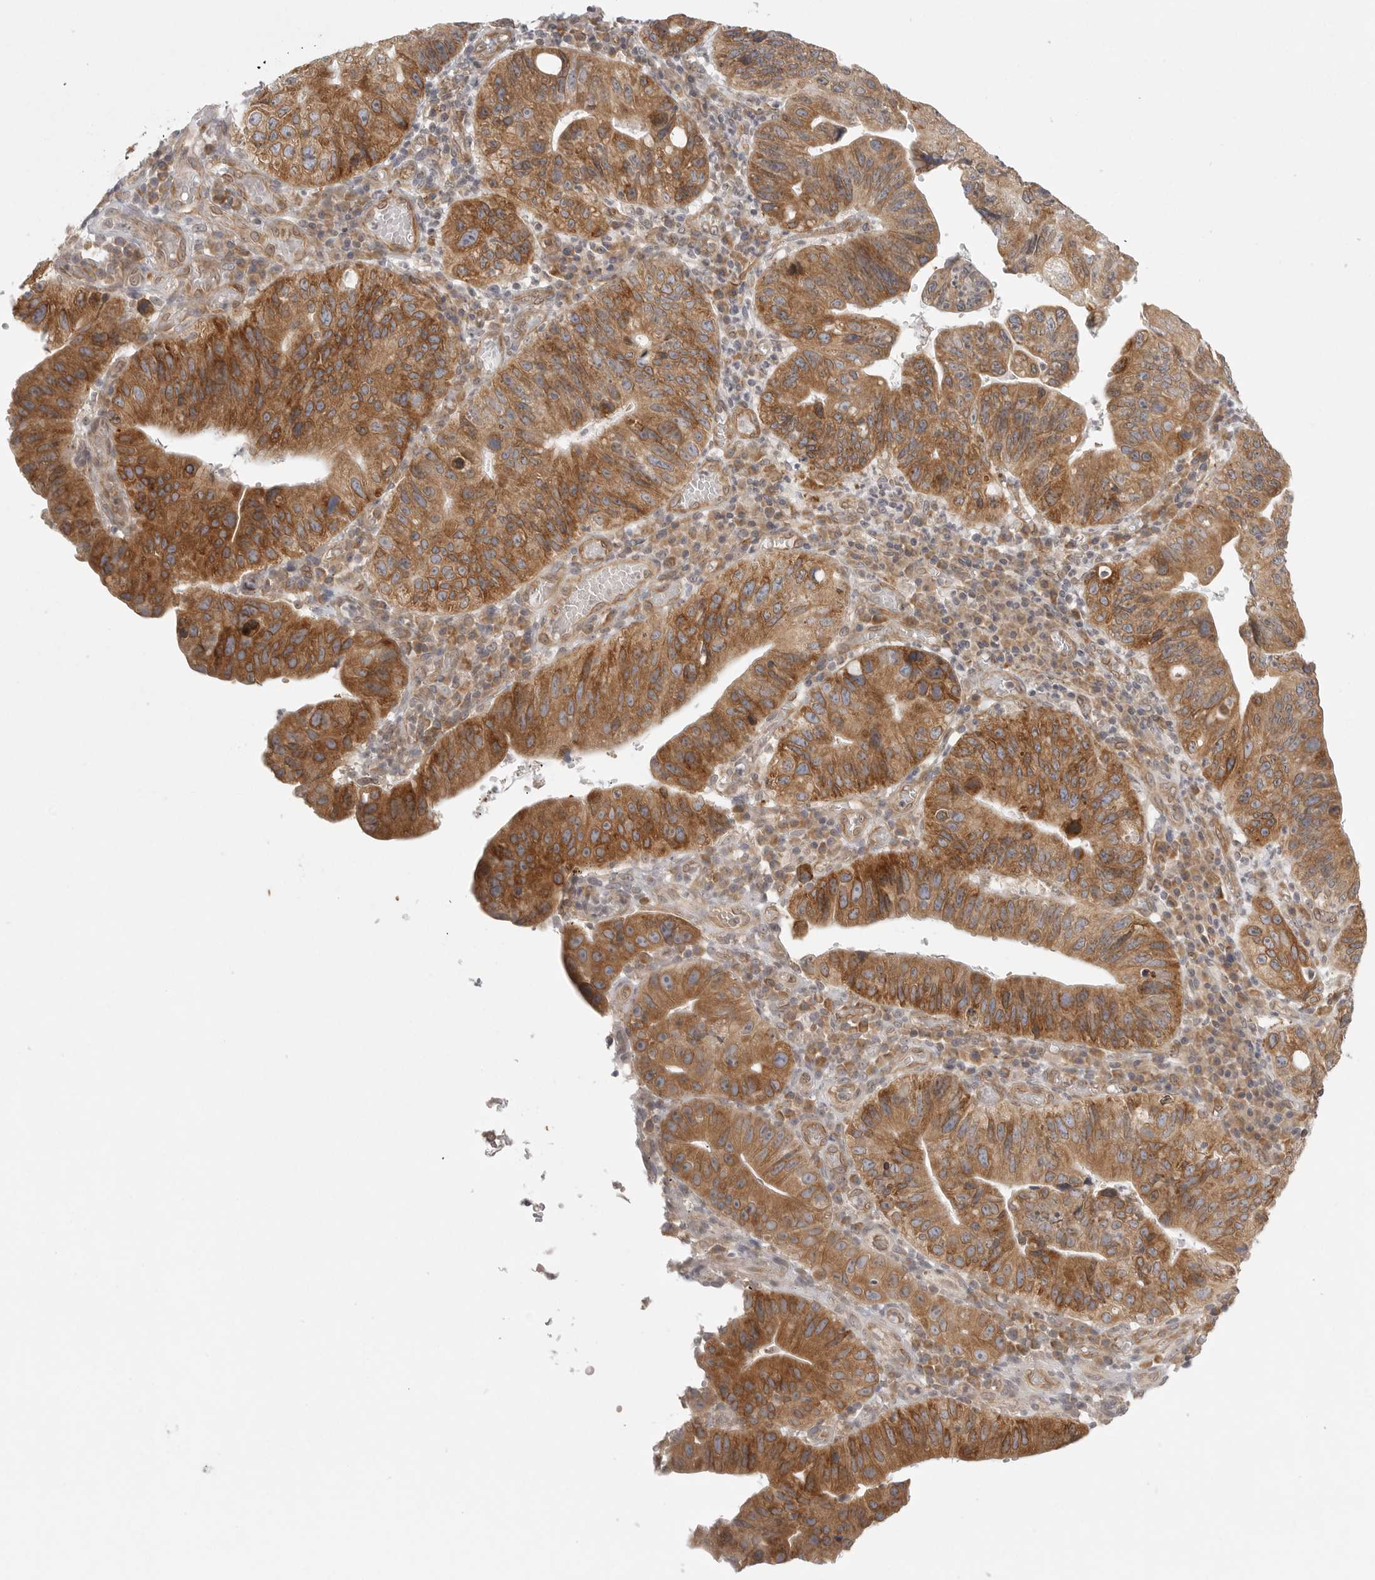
{"staining": {"intensity": "moderate", "quantity": ">75%", "location": "cytoplasmic/membranous"}, "tissue": "stomach cancer", "cell_type": "Tumor cells", "image_type": "cancer", "snomed": [{"axis": "morphology", "description": "Adenocarcinoma, NOS"}, {"axis": "topography", "description": "Stomach"}], "caption": "DAB (3,3'-diaminobenzidine) immunohistochemical staining of adenocarcinoma (stomach) exhibits moderate cytoplasmic/membranous protein staining in approximately >75% of tumor cells. Using DAB (brown) and hematoxylin (blue) stains, captured at high magnification using brightfield microscopy.", "gene": "CERS2", "patient": {"sex": "male", "age": 59}}